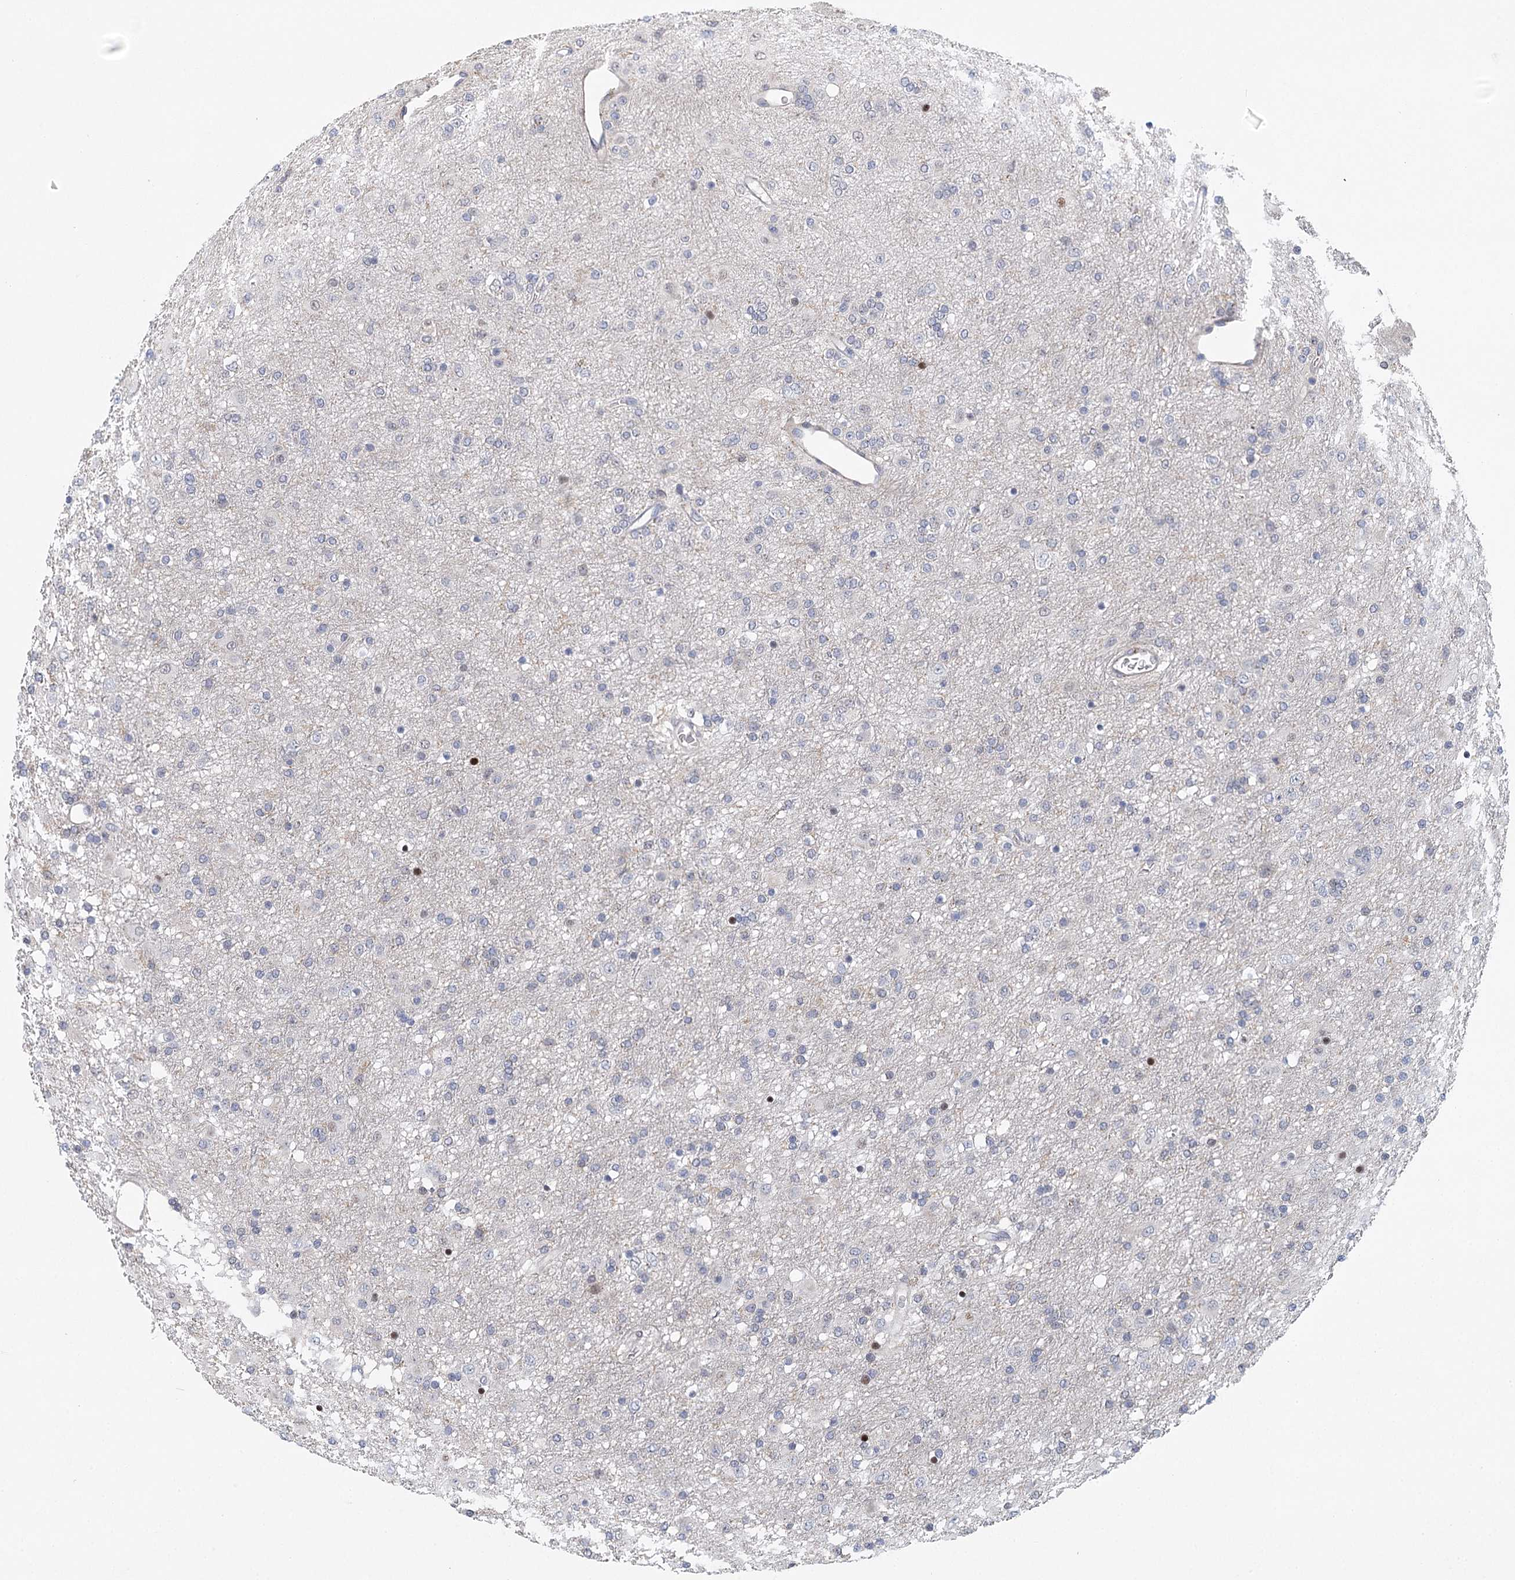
{"staining": {"intensity": "negative", "quantity": "none", "location": "none"}, "tissue": "glioma", "cell_type": "Tumor cells", "image_type": "cancer", "snomed": [{"axis": "morphology", "description": "Glioma, malignant, Low grade"}, {"axis": "topography", "description": "Brain"}], "caption": "IHC histopathology image of human malignant glioma (low-grade) stained for a protein (brown), which demonstrates no expression in tumor cells.", "gene": "CAMTA1", "patient": {"sex": "male", "age": 65}}